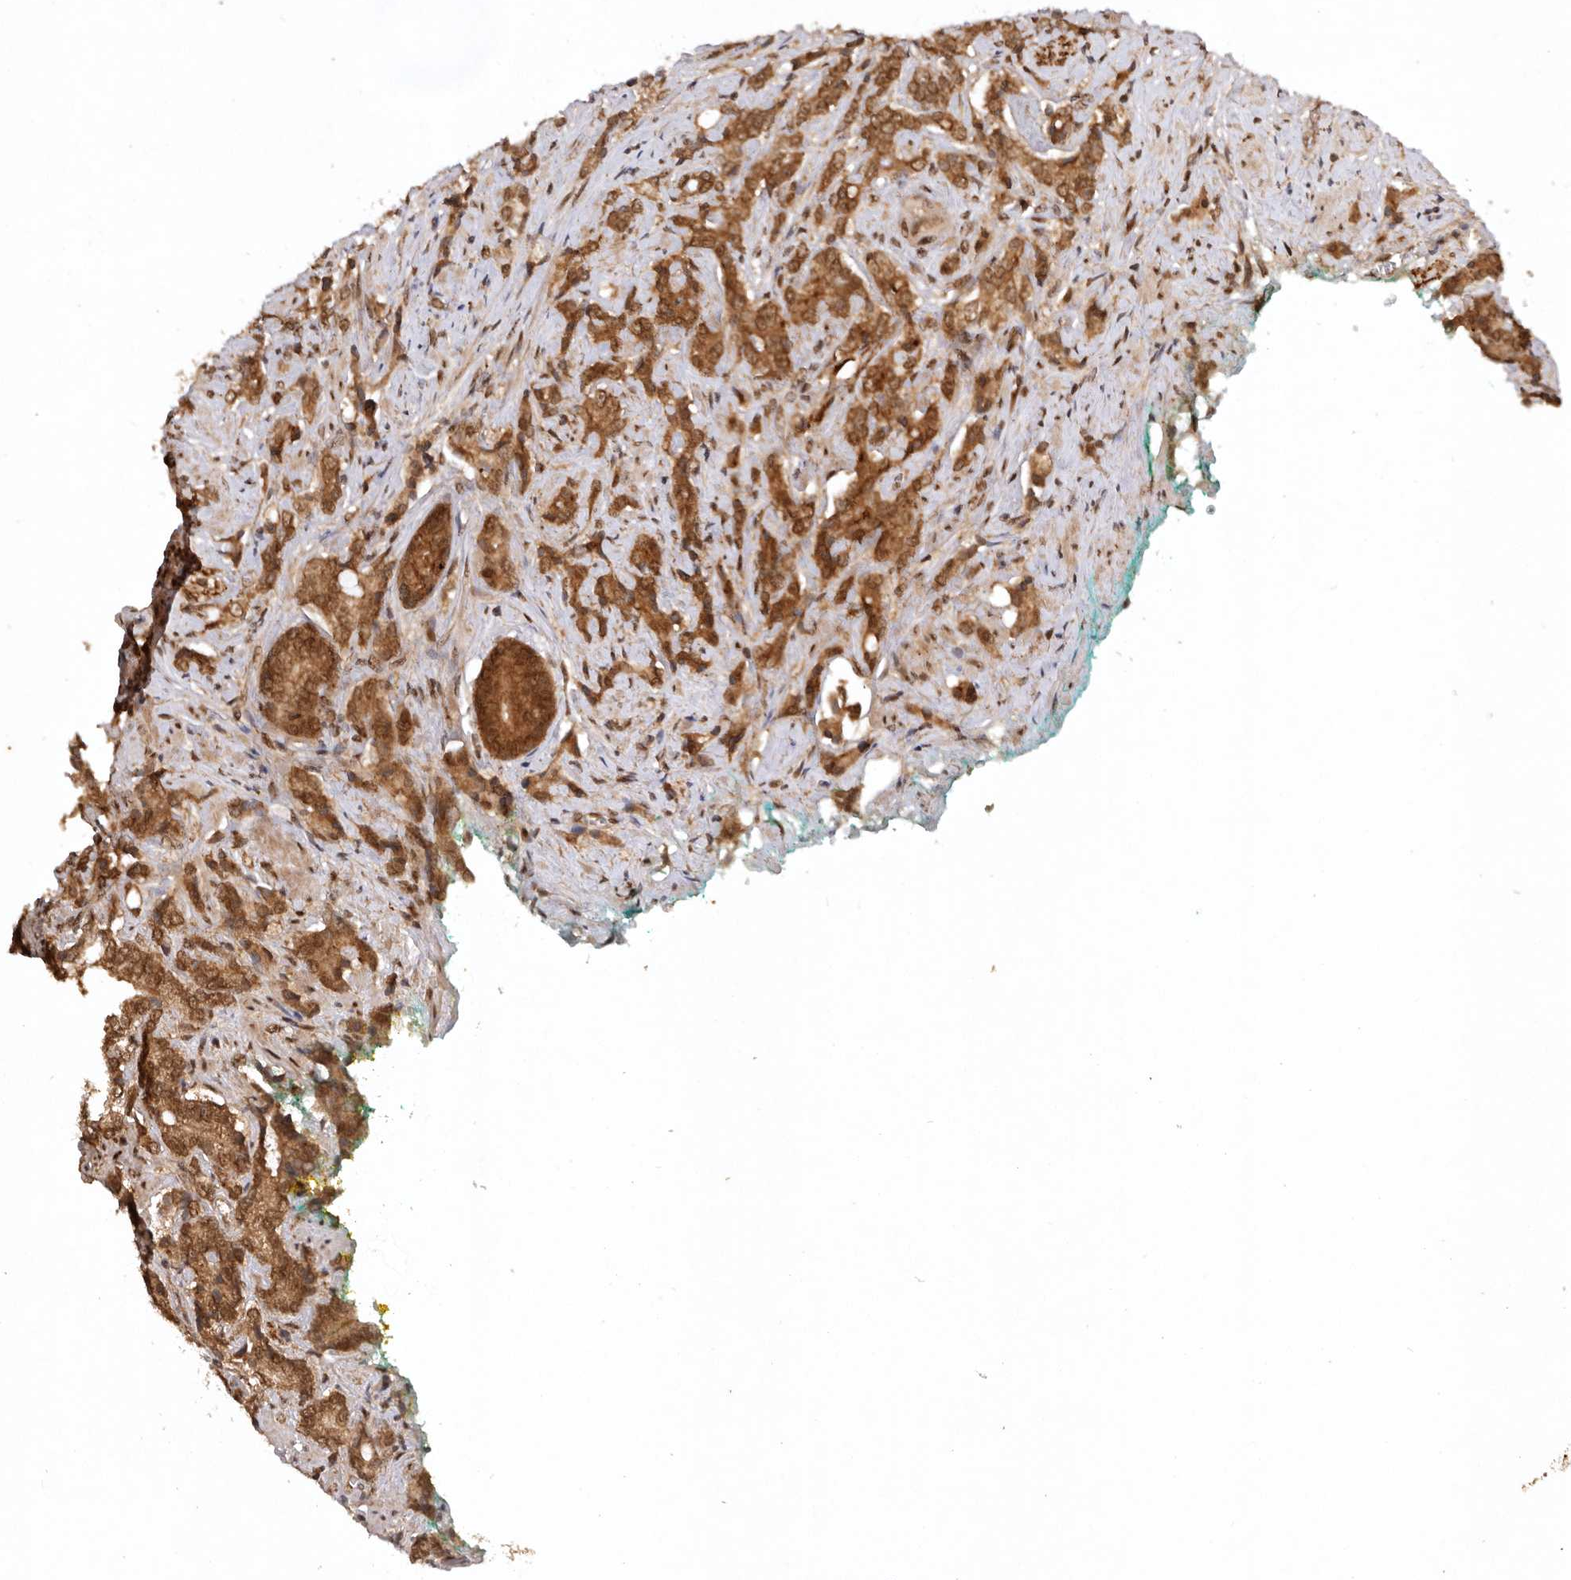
{"staining": {"intensity": "moderate", "quantity": ">75%", "location": "cytoplasmic/membranous"}, "tissue": "prostate cancer", "cell_type": "Tumor cells", "image_type": "cancer", "snomed": [{"axis": "morphology", "description": "Adenocarcinoma, High grade"}, {"axis": "topography", "description": "Prostate"}], "caption": "There is medium levels of moderate cytoplasmic/membranous staining in tumor cells of prostate adenocarcinoma (high-grade), as demonstrated by immunohistochemical staining (brown color).", "gene": "TARS2", "patient": {"sex": "male", "age": 57}}